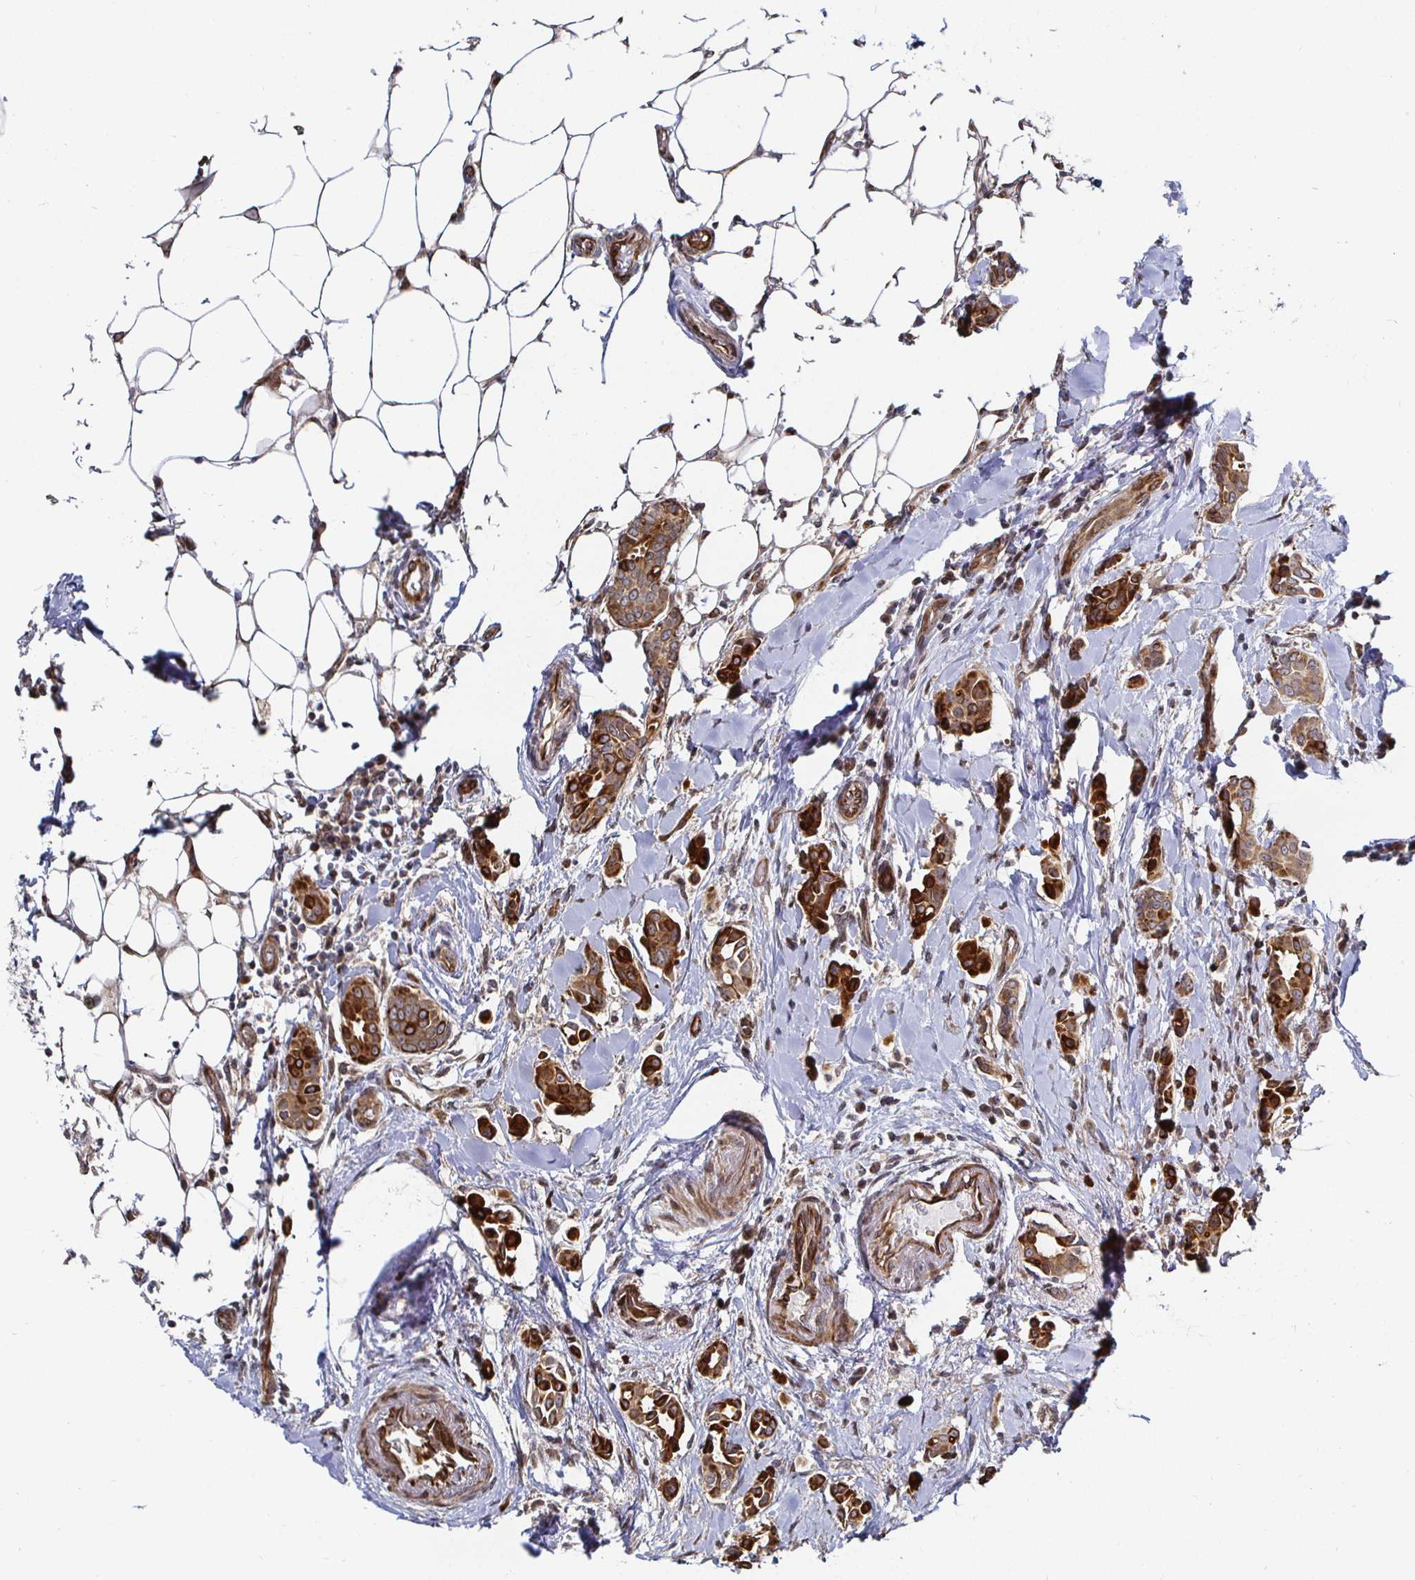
{"staining": {"intensity": "strong", "quantity": ">75%", "location": "cytoplasmic/membranous"}, "tissue": "breast cancer", "cell_type": "Tumor cells", "image_type": "cancer", "snomed": [{"axis": "morphology", "description": "Duct carcinoma"}, {"axis": "topography", "description": "Breast"}], "caption": "Brown immunohistochemical staining in breast cancer reveals strong cytoplasmic/membranous staining in about >75% of tumor cells.", "gene": "TBKBP1", "patient": {"sex": "female", "age": 64}}